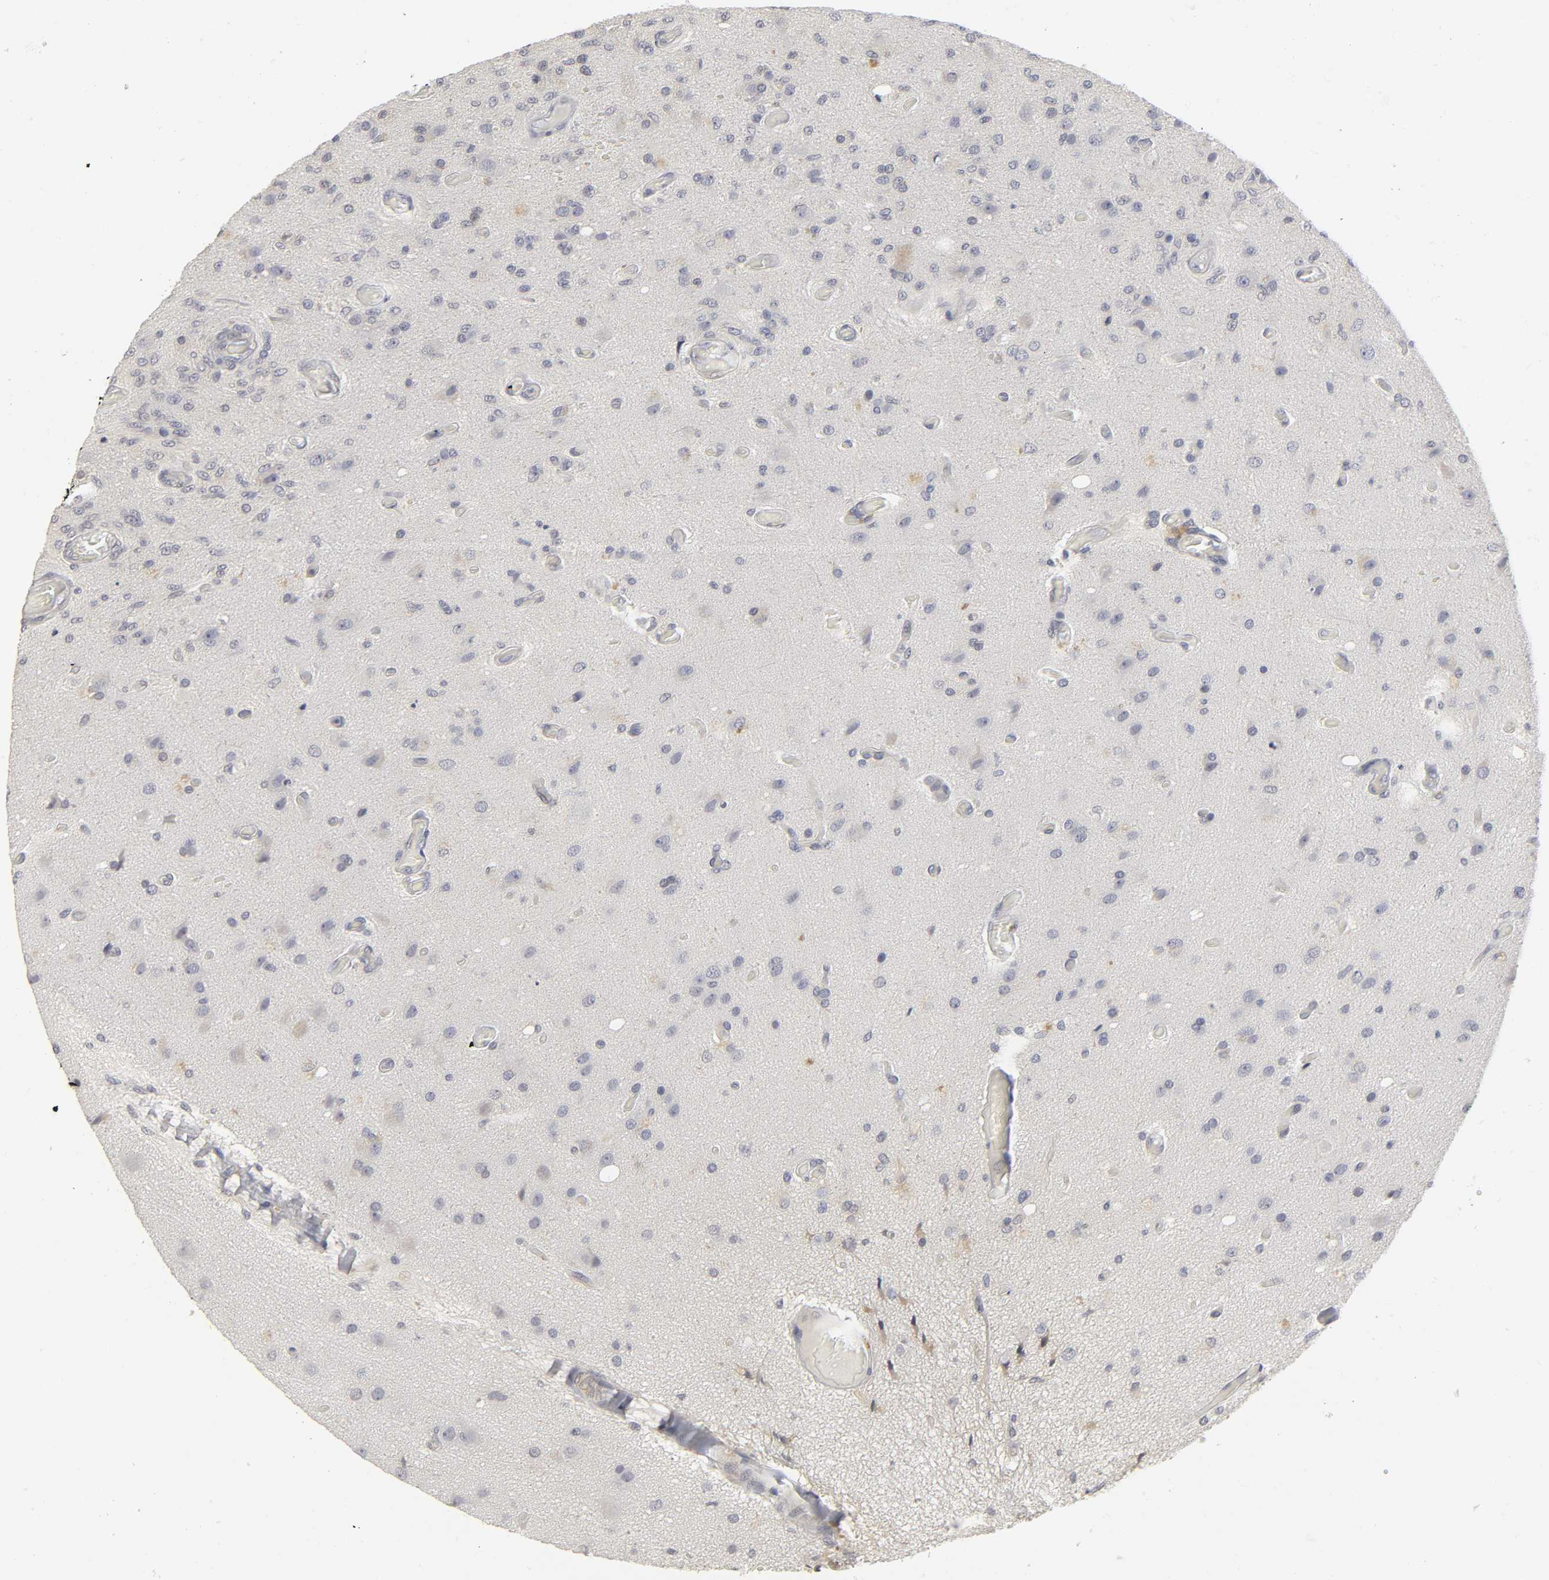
{"staining": {"intensity": "weak", "quantity": "<25%", "location": "cytoplasmic/membranous,nuclear"}, "tissue": "glioma", "cell_type": "Tumor cells", "image_type": "cancer", "snomed": [{"axis": "morphology", "description": "Normal tissue, NOS"}, {"axis": "morphology", "description": "Glioma, malignant, High grade"}, {"axis": "topography", "description": "Cerebral cortex"}], "caption": "Glioma was stained to show a protein in brown. There is no significant expression in tumor cells.", "gene": "PDLIM3", "patient": {"sex": "male", "age": 77}}